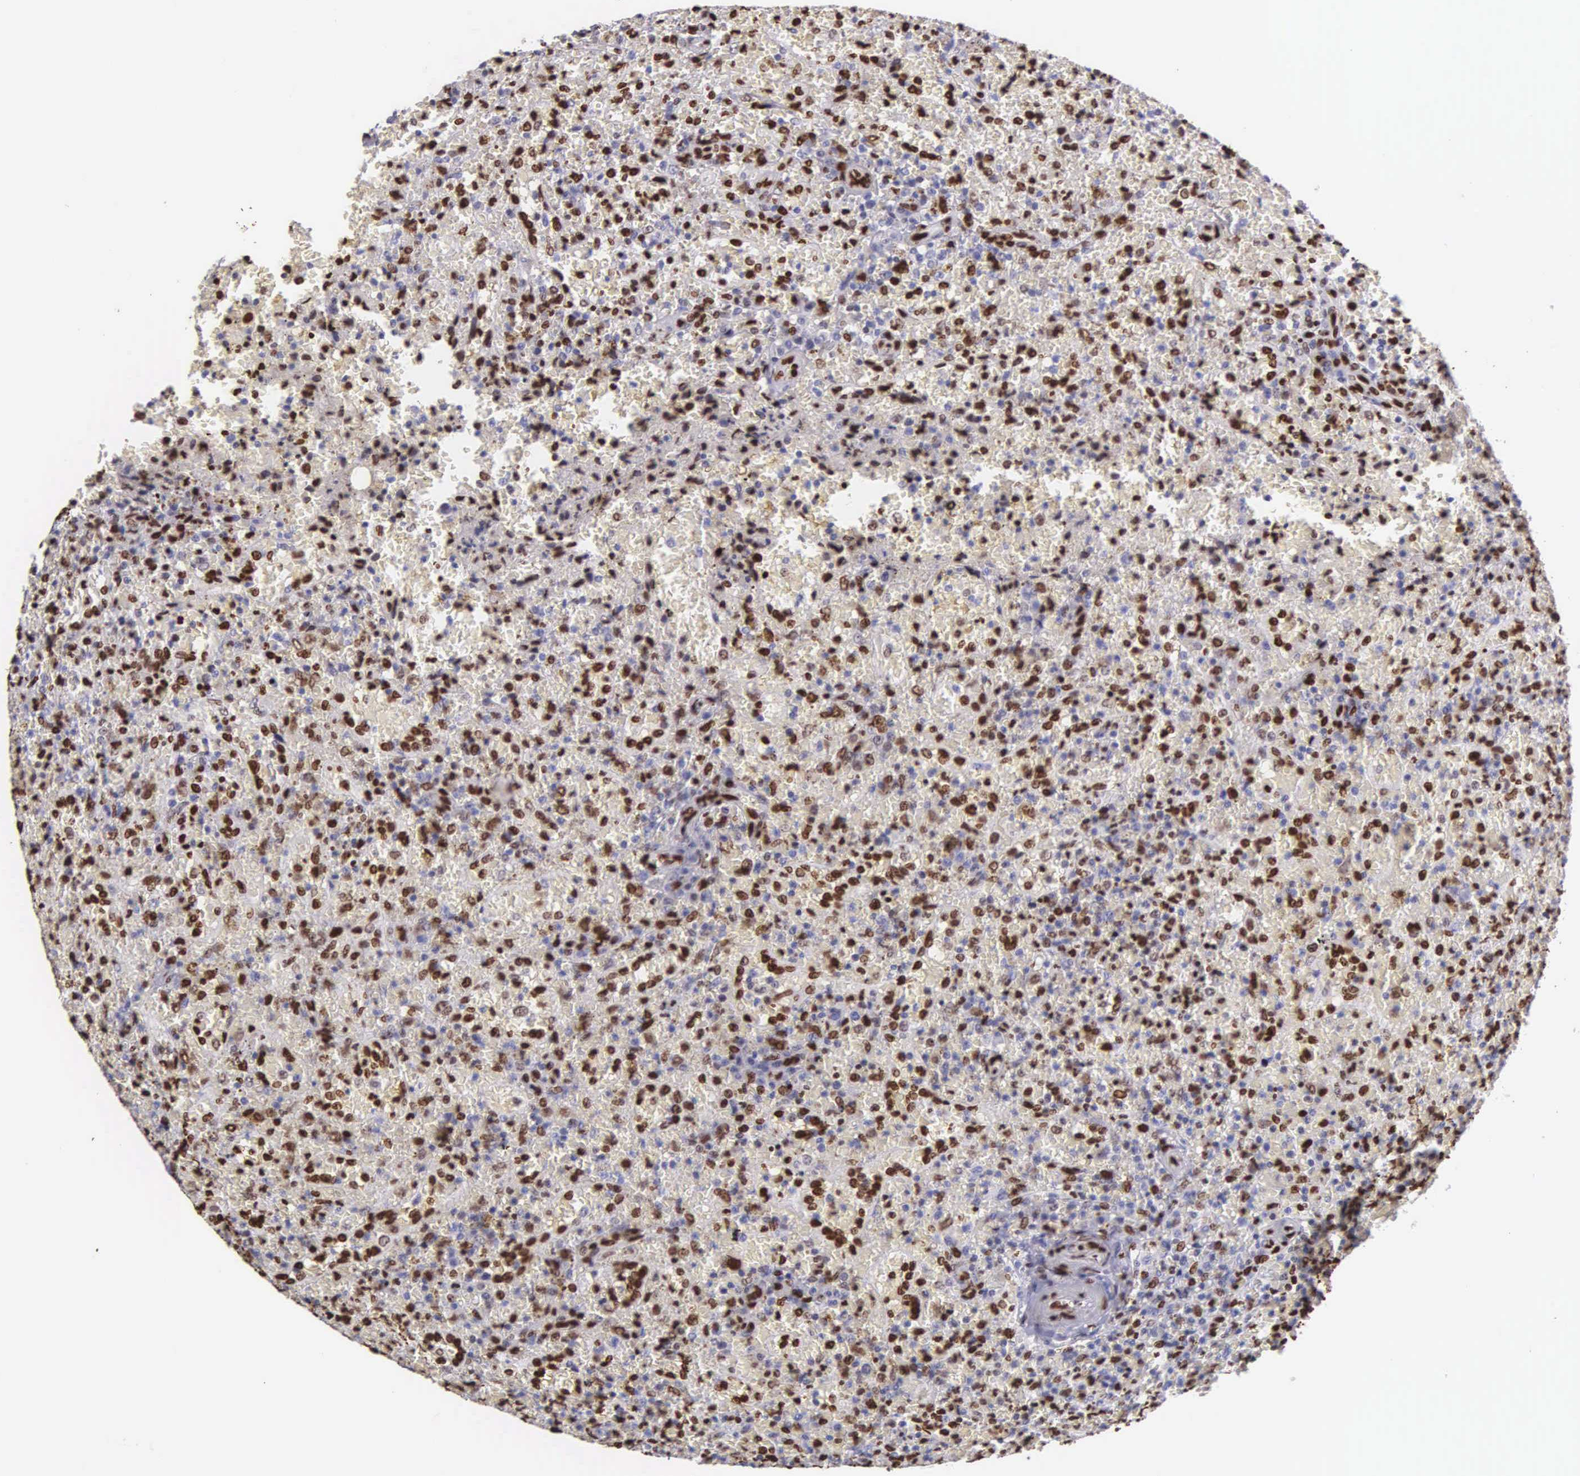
{"staining": {"intensity": "moderate", "quantity": "25%-75%", "location": "nuclear"}, "tissue": "lymphoma", "cell_type": "Tumor cells", "image_type": "cancer", "snomed": [{"axis": "morphology", "description": "Malignant lymphoma, non-Hodgkin's type, High grade"}, {"axis": "topography", "description": "Spleen"}, {"axis": "topography", "description": "Lymph node"}], "caption": "IHC histopathology image of neoplastic tissue: human lymphoma stained using immunohistochemistry displays medium levels of moderate protein expression localized specifically in the nuclear of tumor cells, appearing as a nuclear brown color.", "gene": "H1-0", "patient": {"sex": "female", "age": 70}}